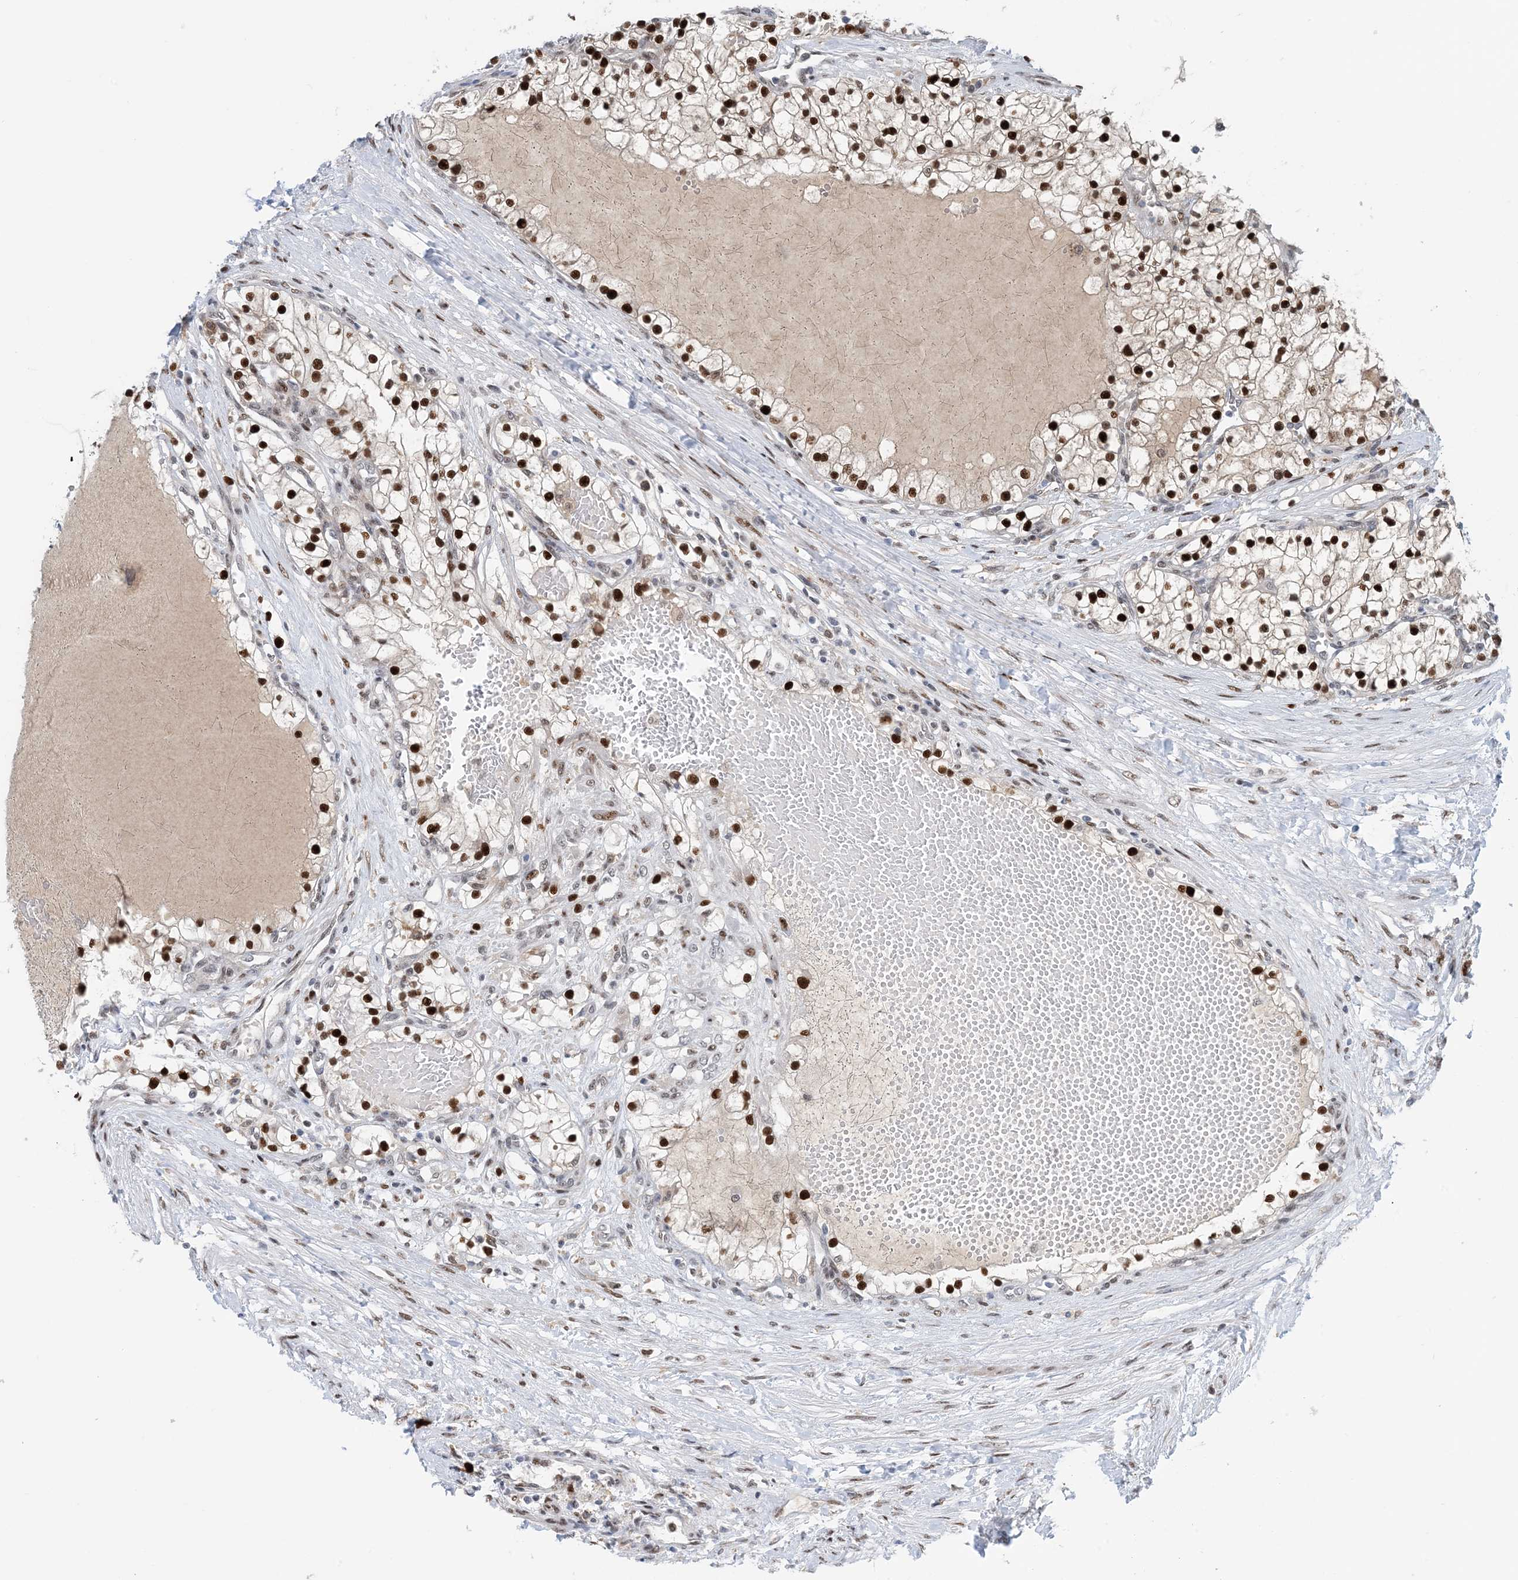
{"staining": {"intensity": "strong", "quantity": ">75%", "location": "nuclear"}, "tissue": "renal cancer", "cell_type": "Tumor cells", "image_type": "cancer", "snomed": [{"axis": "morphology", "description": "Normal tissue, NOS"}, {"axis": "morphology", "description": "Adenocarcinoma, NOS"}, {"axis": "topography", "description": "Kidney"}], "caption": "About >75% of tumor cells in human renal cancer (adenocarcinoma) show strong nuclear protein staining as visualized by brown immunohistochemical staining.", "gene": "HEMK1", "patient": {"sex": "male", "age": 68}}